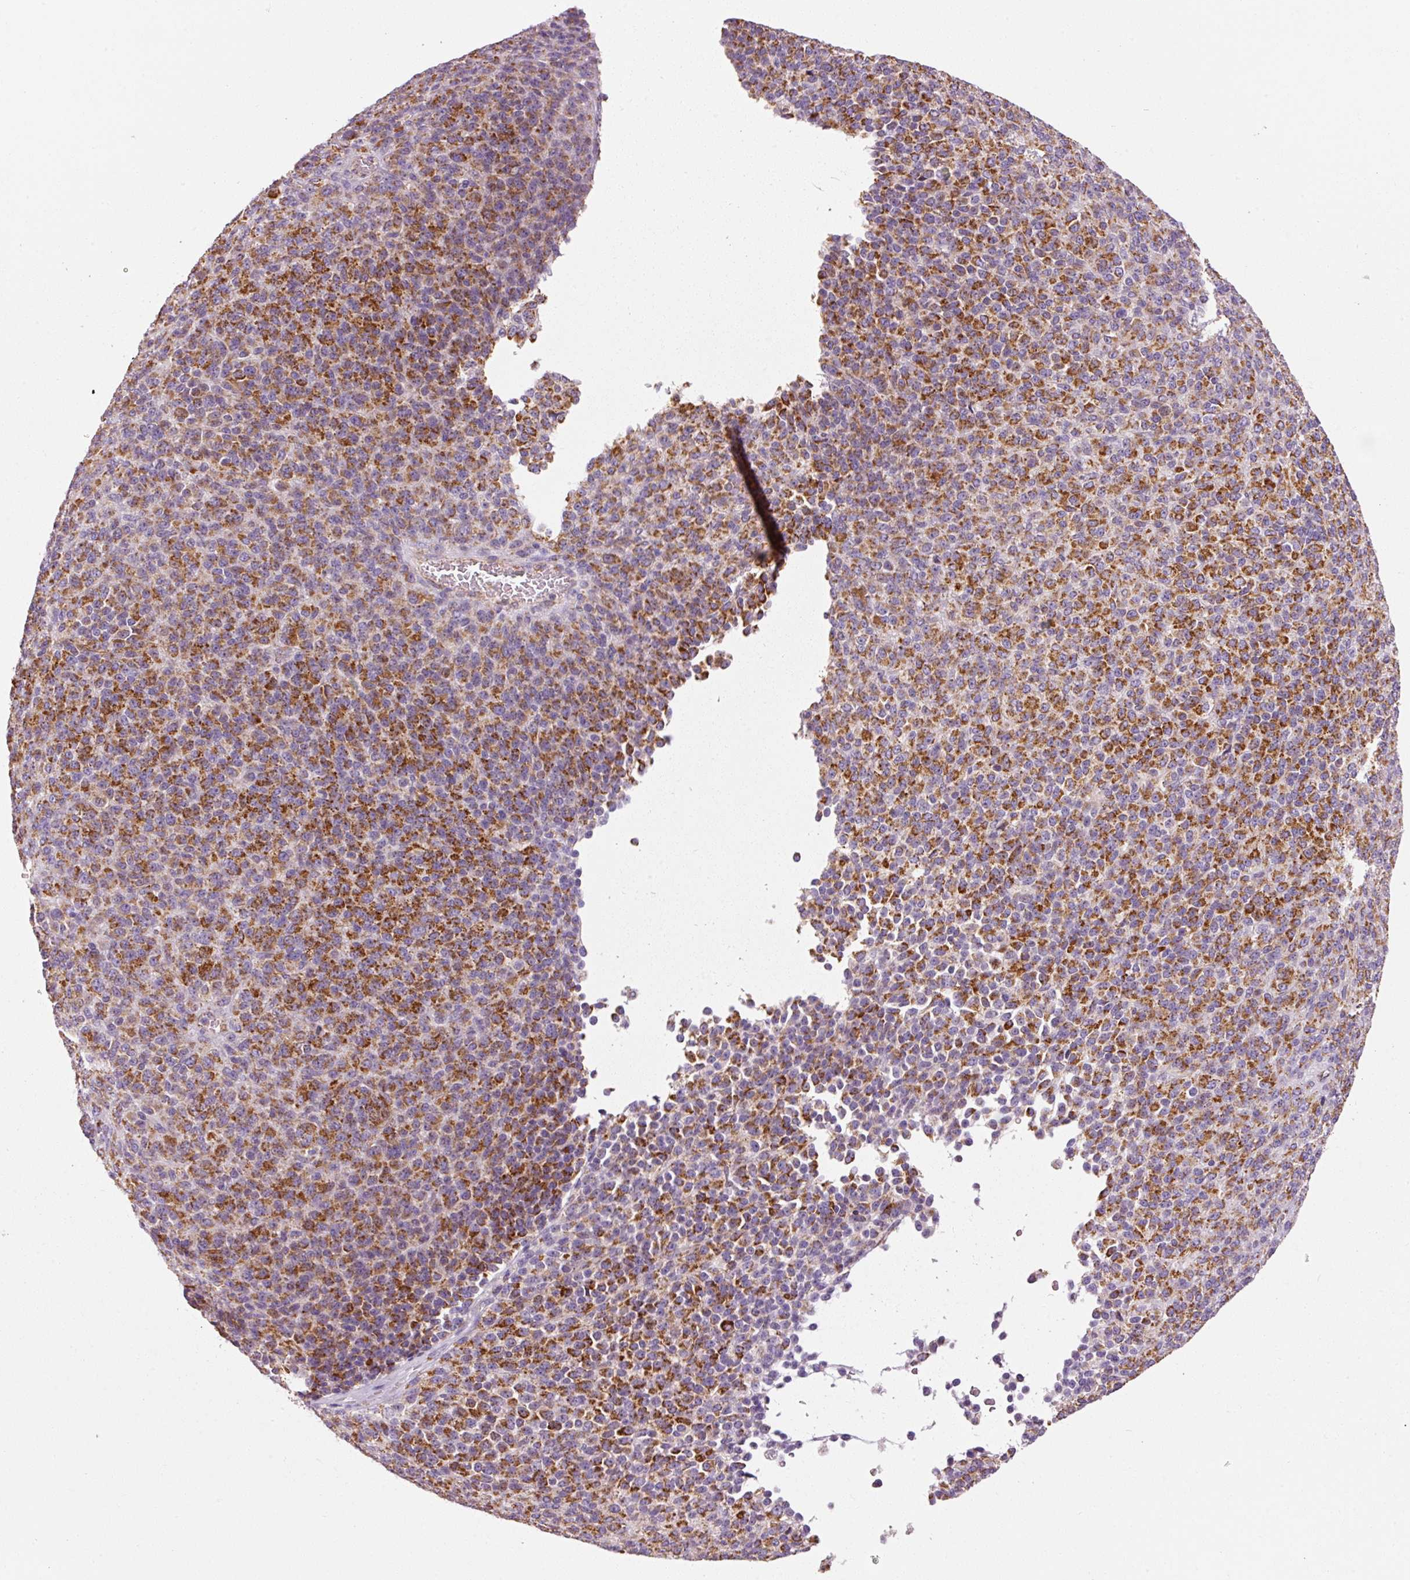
{"staining": {"intensity": "strong", "quantity": ">75%", "location": "cytoplasmic/membranous"}, "tissue": "melanoma", "cell_type": "Tumor cells", "image_type": "cancer", "snomed": [{"axis": "morphology", "description": "Malignant melanoma, Metastatic site"}, {"axis": "topography", "description": "Brain"}], "caption": "Malignant melanoma (metastatic site) stained for a protein (brown) reveals strong cytoplasmic/membranous positive expression in about >75% of tumor cells.", "gene": "NDUFB4", "patient": {"sex": "female", "age": 56}}